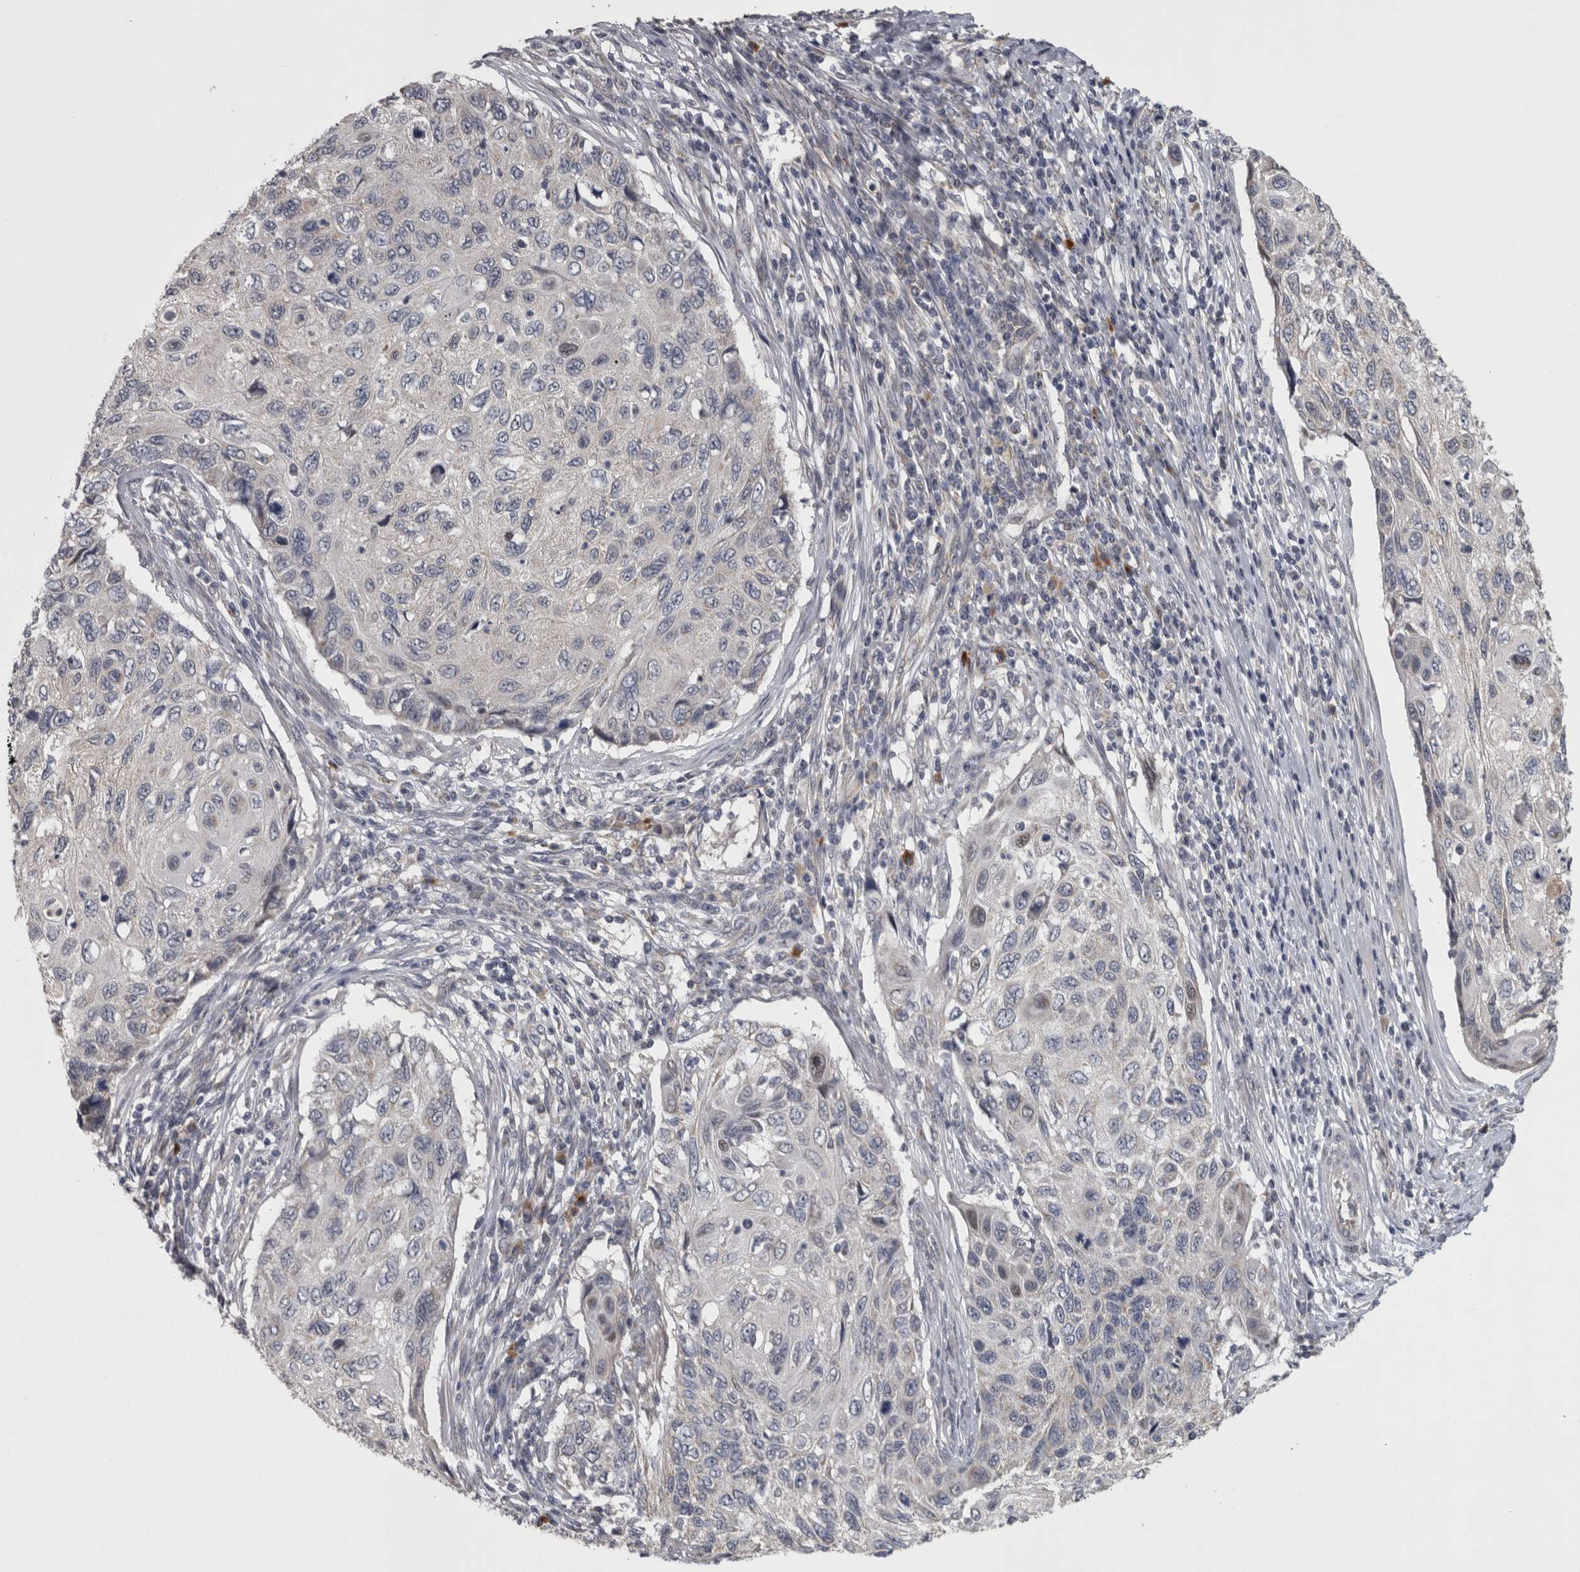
{"staining": {"intensity": "negative", "quantity": "none", "location": "none"}, "tissue": "cervical cancer", "cell_type": "Tumor cells", "image_type": "cancer", "snomed": [{"axis": "morphology", "description": "Squamous cell carcinoma, NOS"}, {"axis": "topography", "description": "Cervix"}], "caption": "The micrograph reveals no significant staining in tumor cells of cervical cancer. (IHC, brightfield microscopy, high magnification).", "gene": "DBT", "patient": {"sex": "female", "age": 70}}